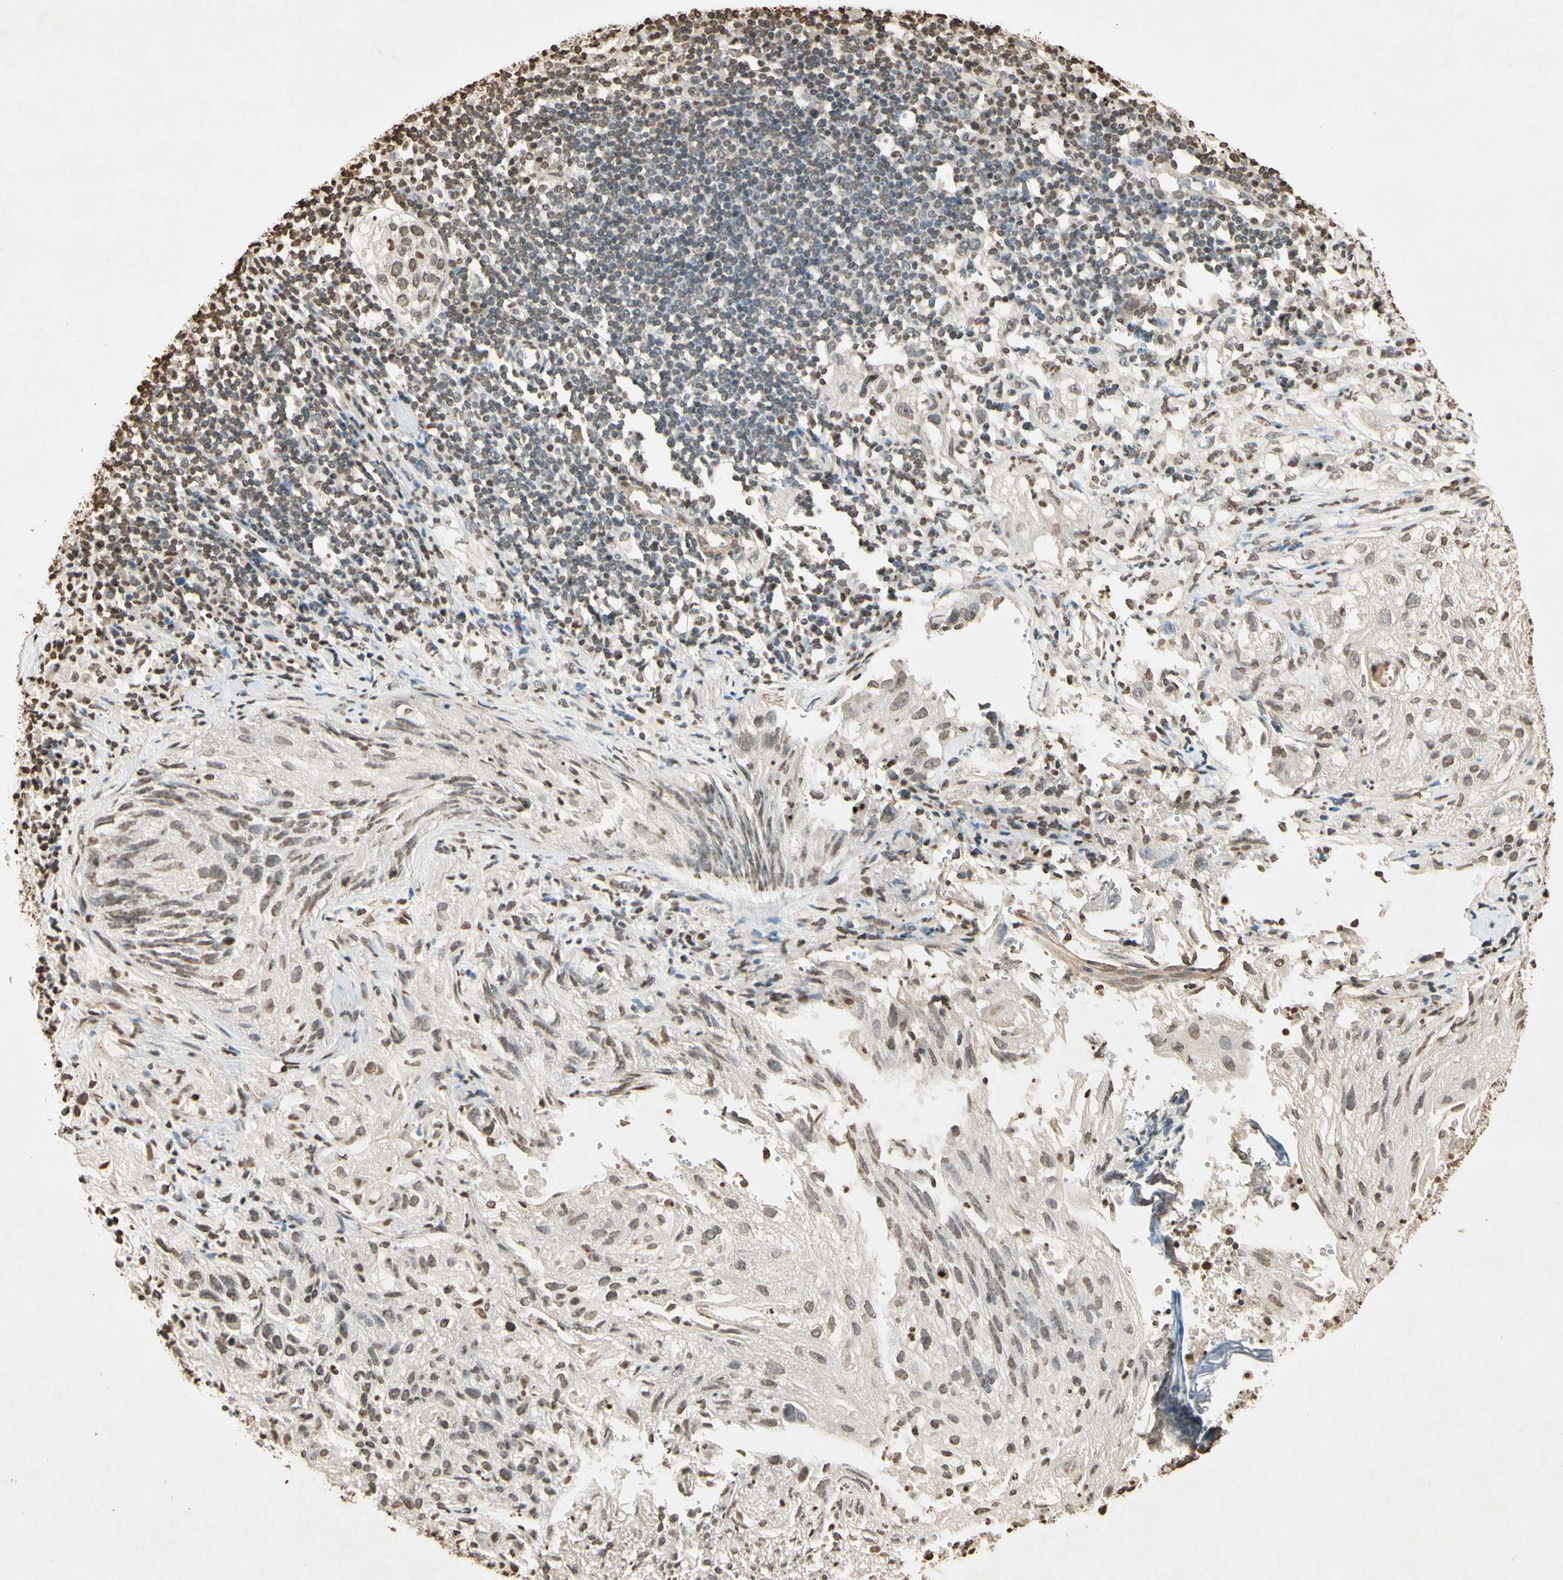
{"staining": {"intensity": "weak", "quantity": "25%-75%", "location": "nuclear"}, "tissue": "lung cancer", "cell_type": "Tumor cells", "image_type": "cancer", "snomed": [{"axis": "morphology", "description": "Inflammation, NOS"}, {"axis": "morphology", "description": "Squamous cell carcinoma, NOS"}, {"axis": "topography", "description": "Lymph node"}, {"axis": "topography", "description": "Soft tissue"}, {"axis": "topography", "description": "Lung"}], "caption": "Immunohistochemical staining of lung cancer (squamous cell carcinoma) exhibits low levels of weak nuclear protein positivity in approximately 25%-75% of tumor cells.", "gene": "TOP1", "patient": {"sex": "male", "age": 66}}